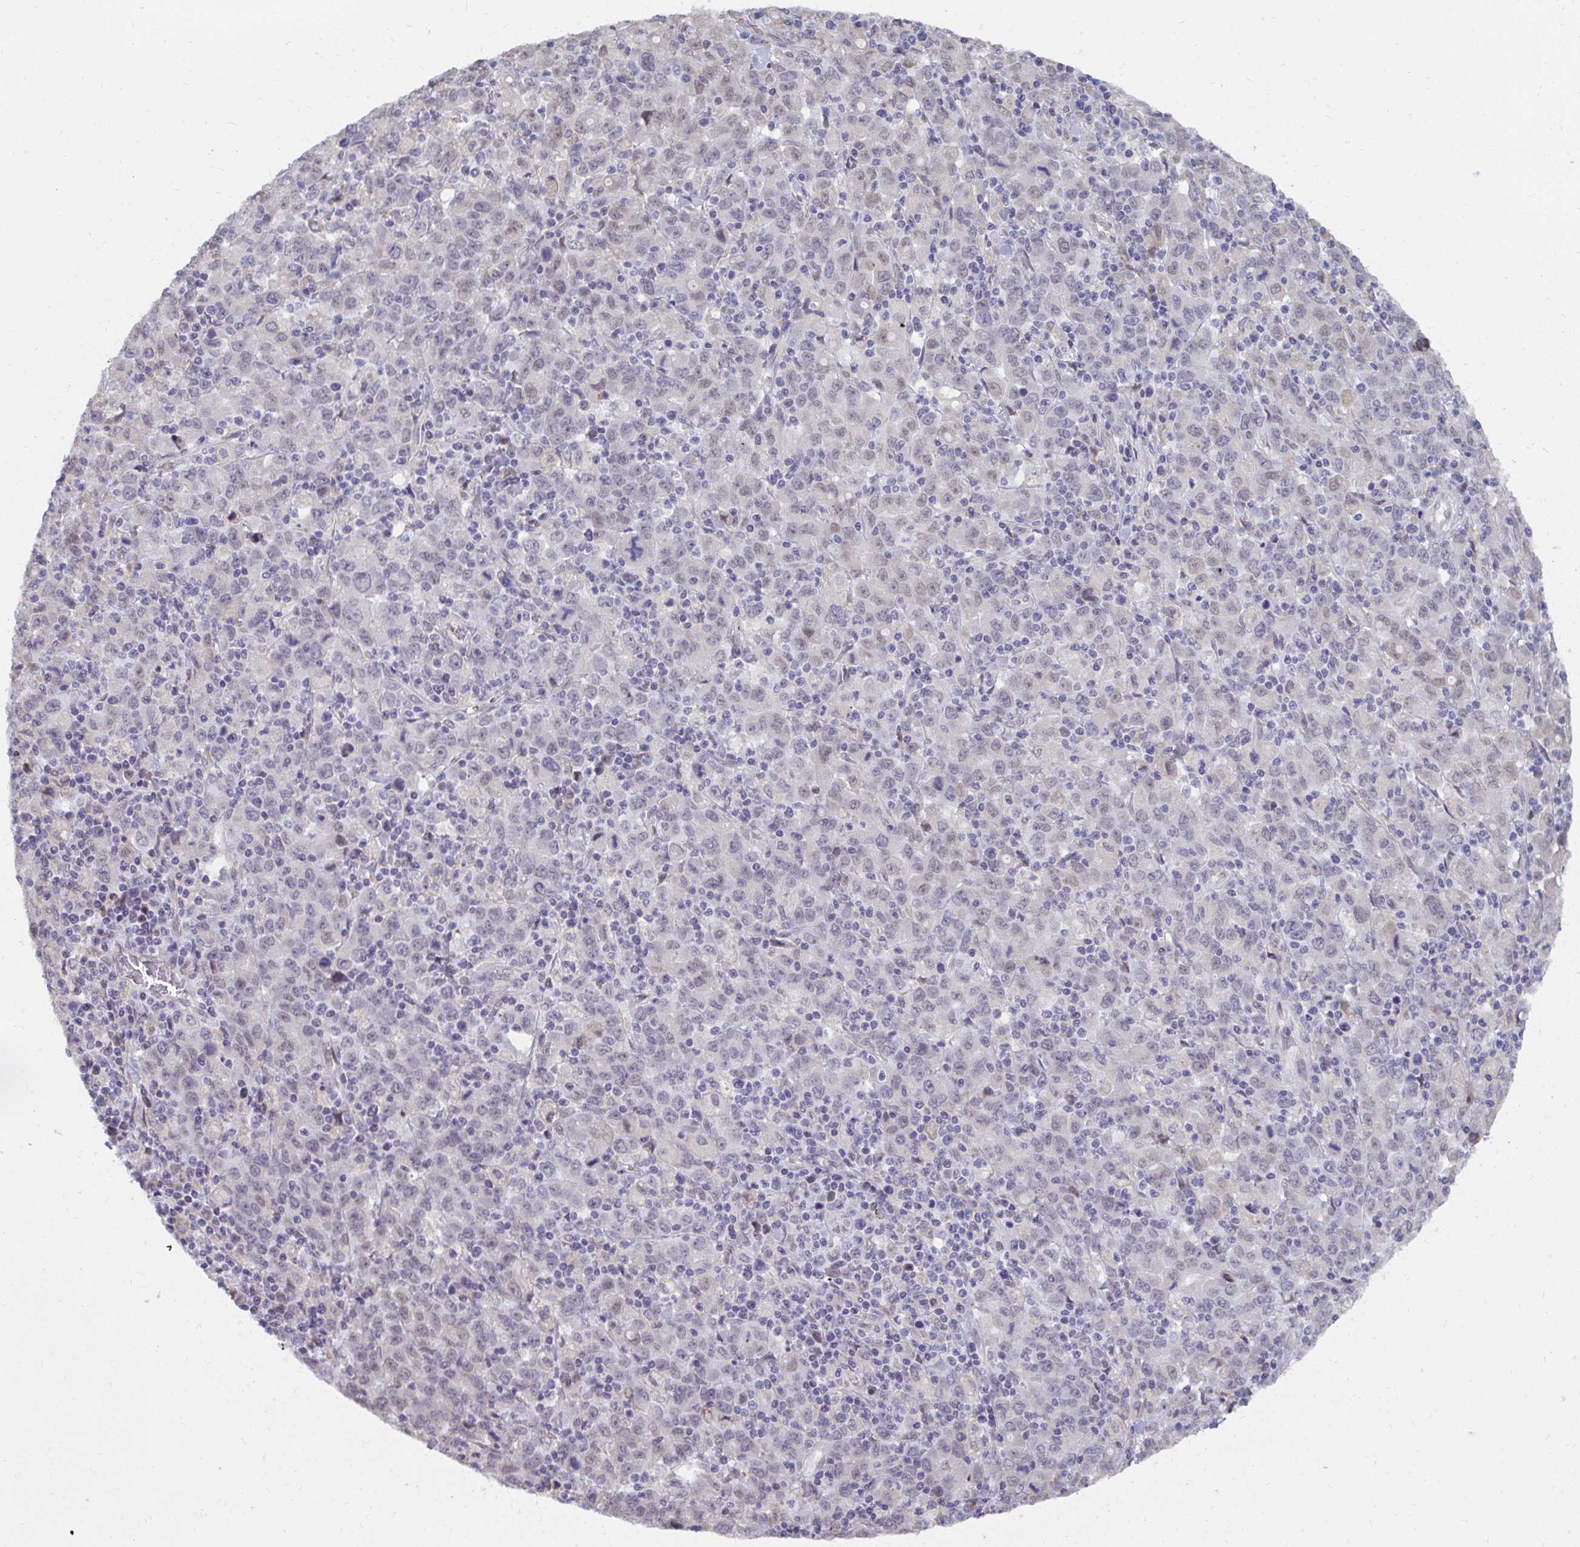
{"staining": {"intensity": "negative", "quantity": "none", "location": "none"}, "tissue": "stomach cancer", "cell_type": "Tumor cells", "image_type": "cancer", "snomed": [{"axis": "morphology", "description": "Adenocarcinoma, NOS"}, {"axis": "topography", "description": "Stomach, upper"}], "caption": "Human adenocarcinoma (stomach) stained for a protein using immunohistochemistry (IHC) demonstrates no staining in tumor cells.", "gene": "NMNAT1", "patient": {"sex": "male", "age": 69}}